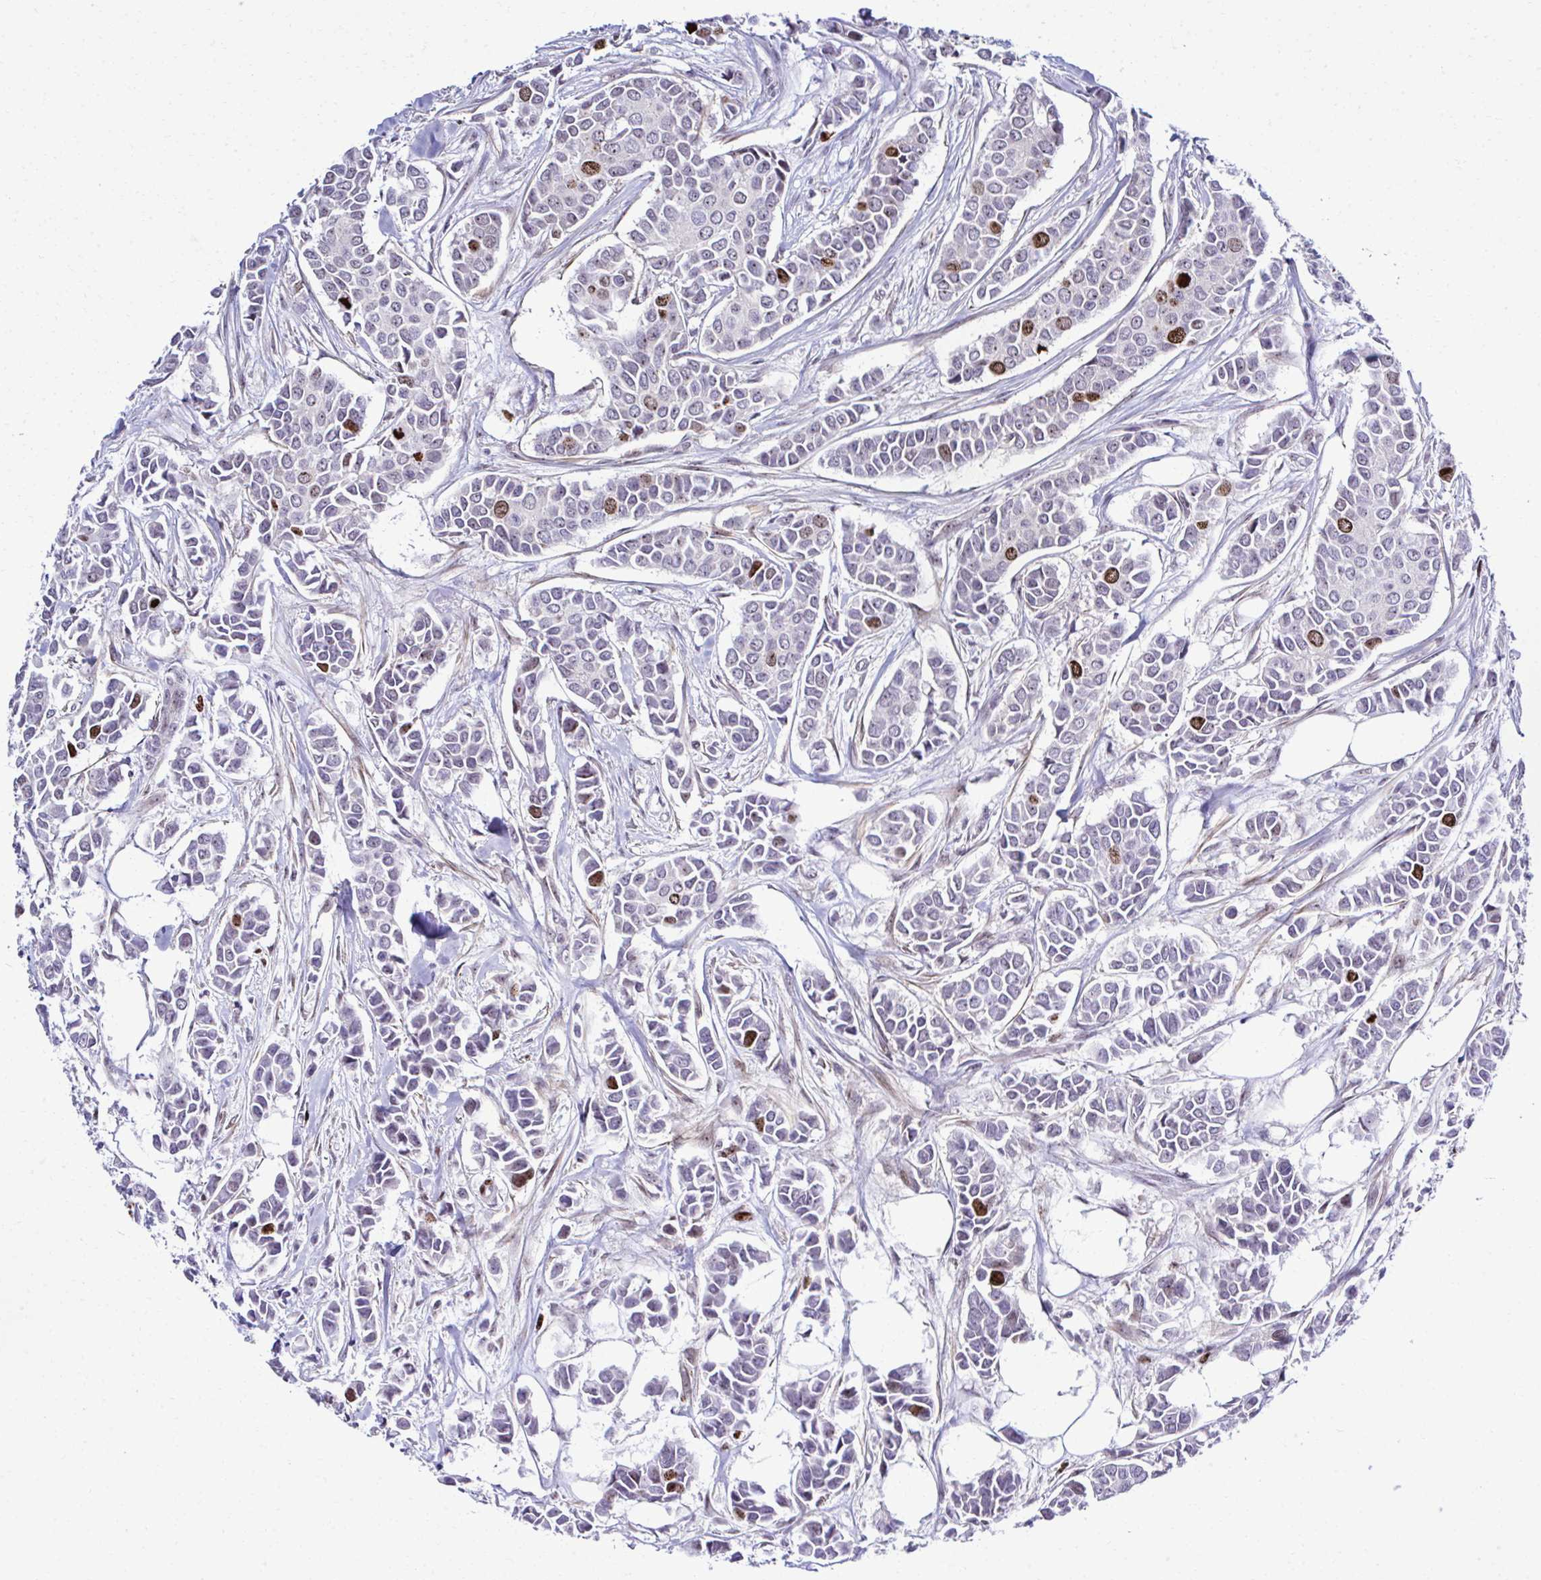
{"staining": {"intensity": "strong", "quantity": "25%-75%", "location": "nuclear"}, "tissue": "breast cancer", "cell_type": "Tumor cells", "image_type": "cancer", "snomed": [{"axis": "morphology", "description": "Duct carcinoma"}, {"axis": "topography", "description": "Breast"}], "caption": "Immunohistochemistry (IHC) of human breast cancer (infiltrating ductal carcinoma) exhibits high levels of strong nuclear positivity in approximately 25%-75% of tumor cells.", "gene": "CEP72", "patient": {"sex": "female", "age": 84}}